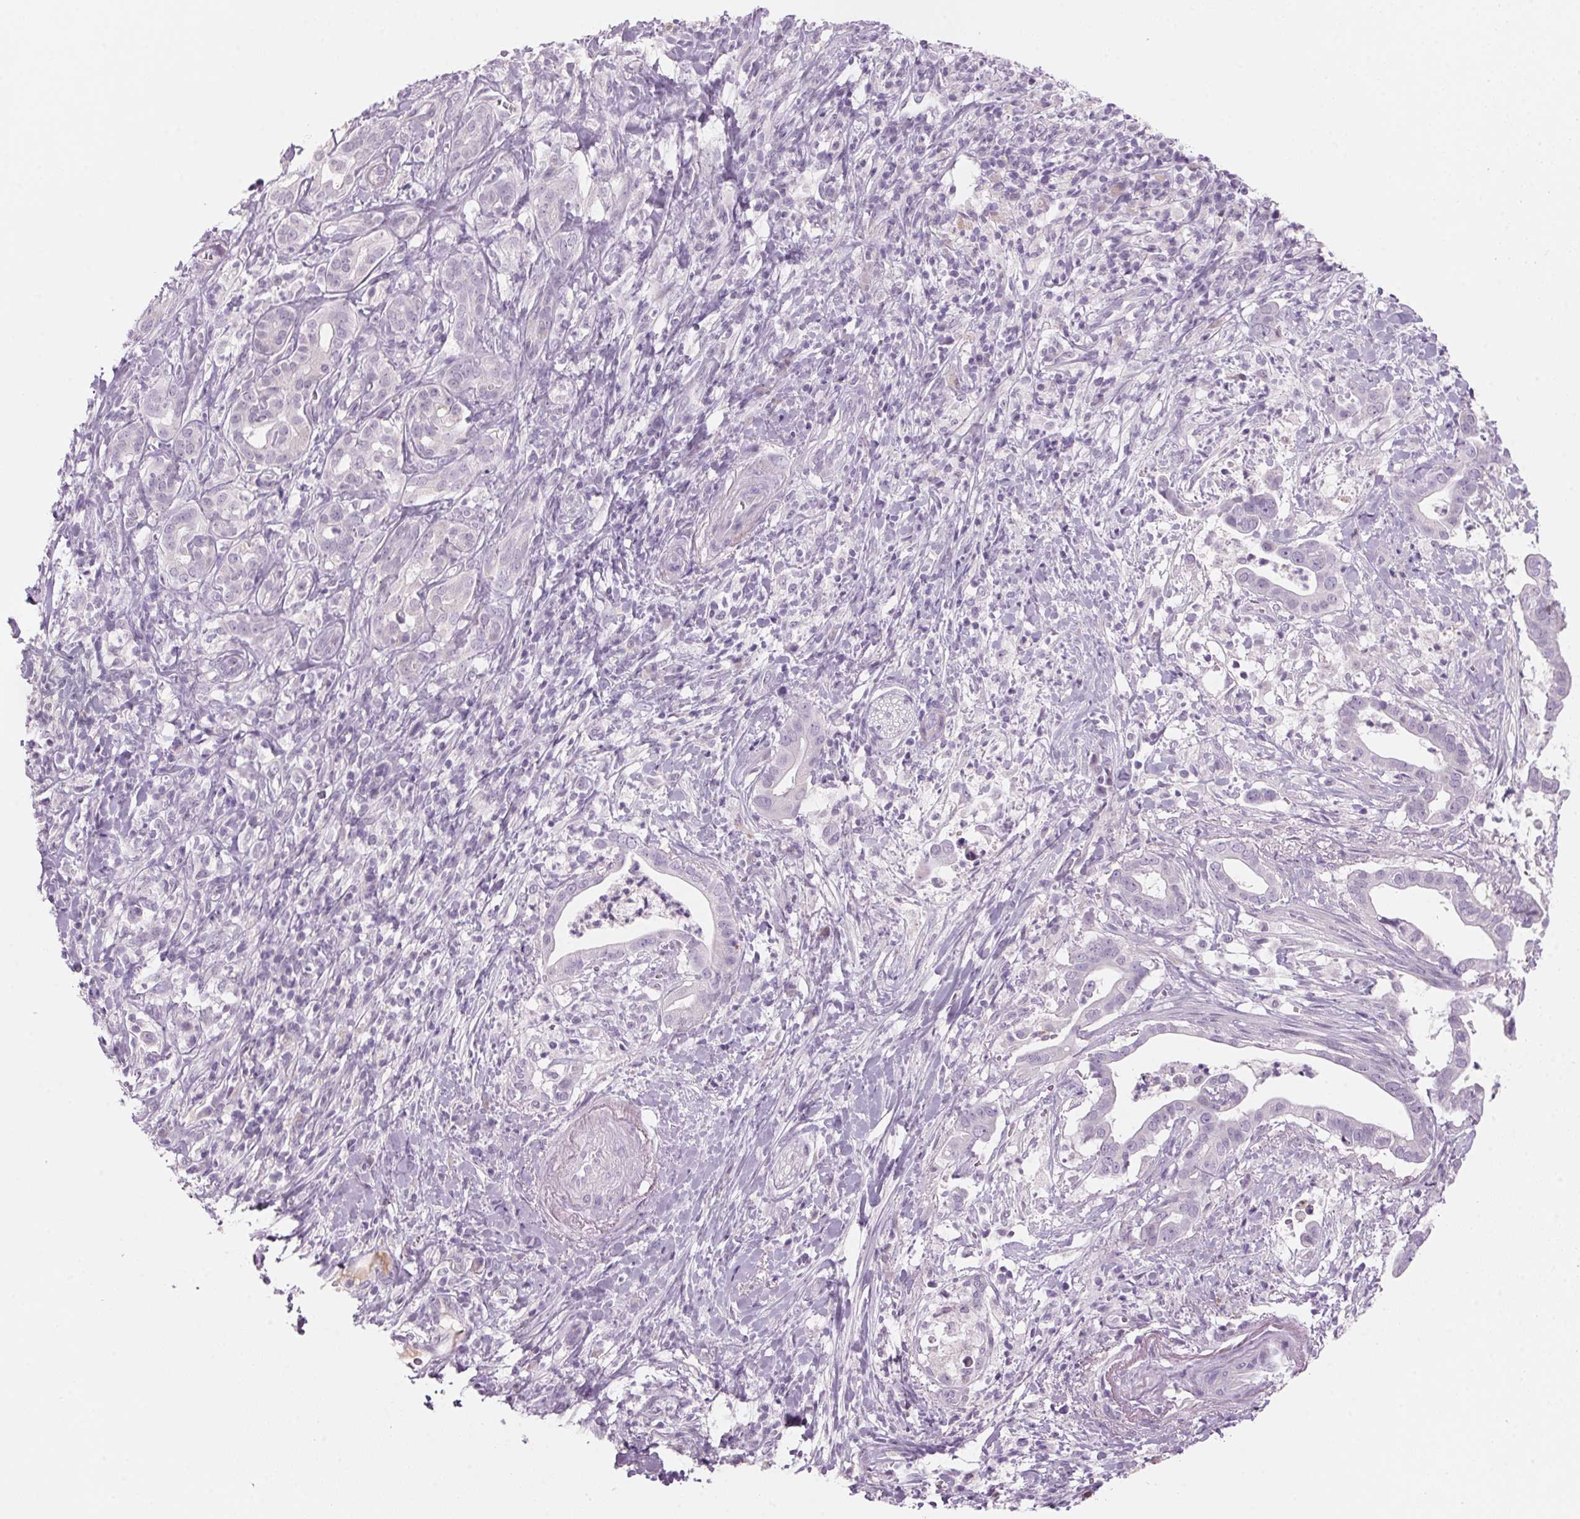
{"staining": {"intensity": "negative", "quantity": "none", "location": "none"}, "tissue": "pancreatic cancer", "cell_type": "Tumor cells", "image_type": "cancer", "snomed": [{"axis": "morphology", "description": "Adenocarcinoma, NOS"}, {"axis": "topography", "description": "Pancreas"}], "caption": "Immunohistochemistry of human pancreatic adenocarcinoma displays no expression in tumor cells.", "gene": "ADAM20", "patient": {"sex": "male", "age": 61}}